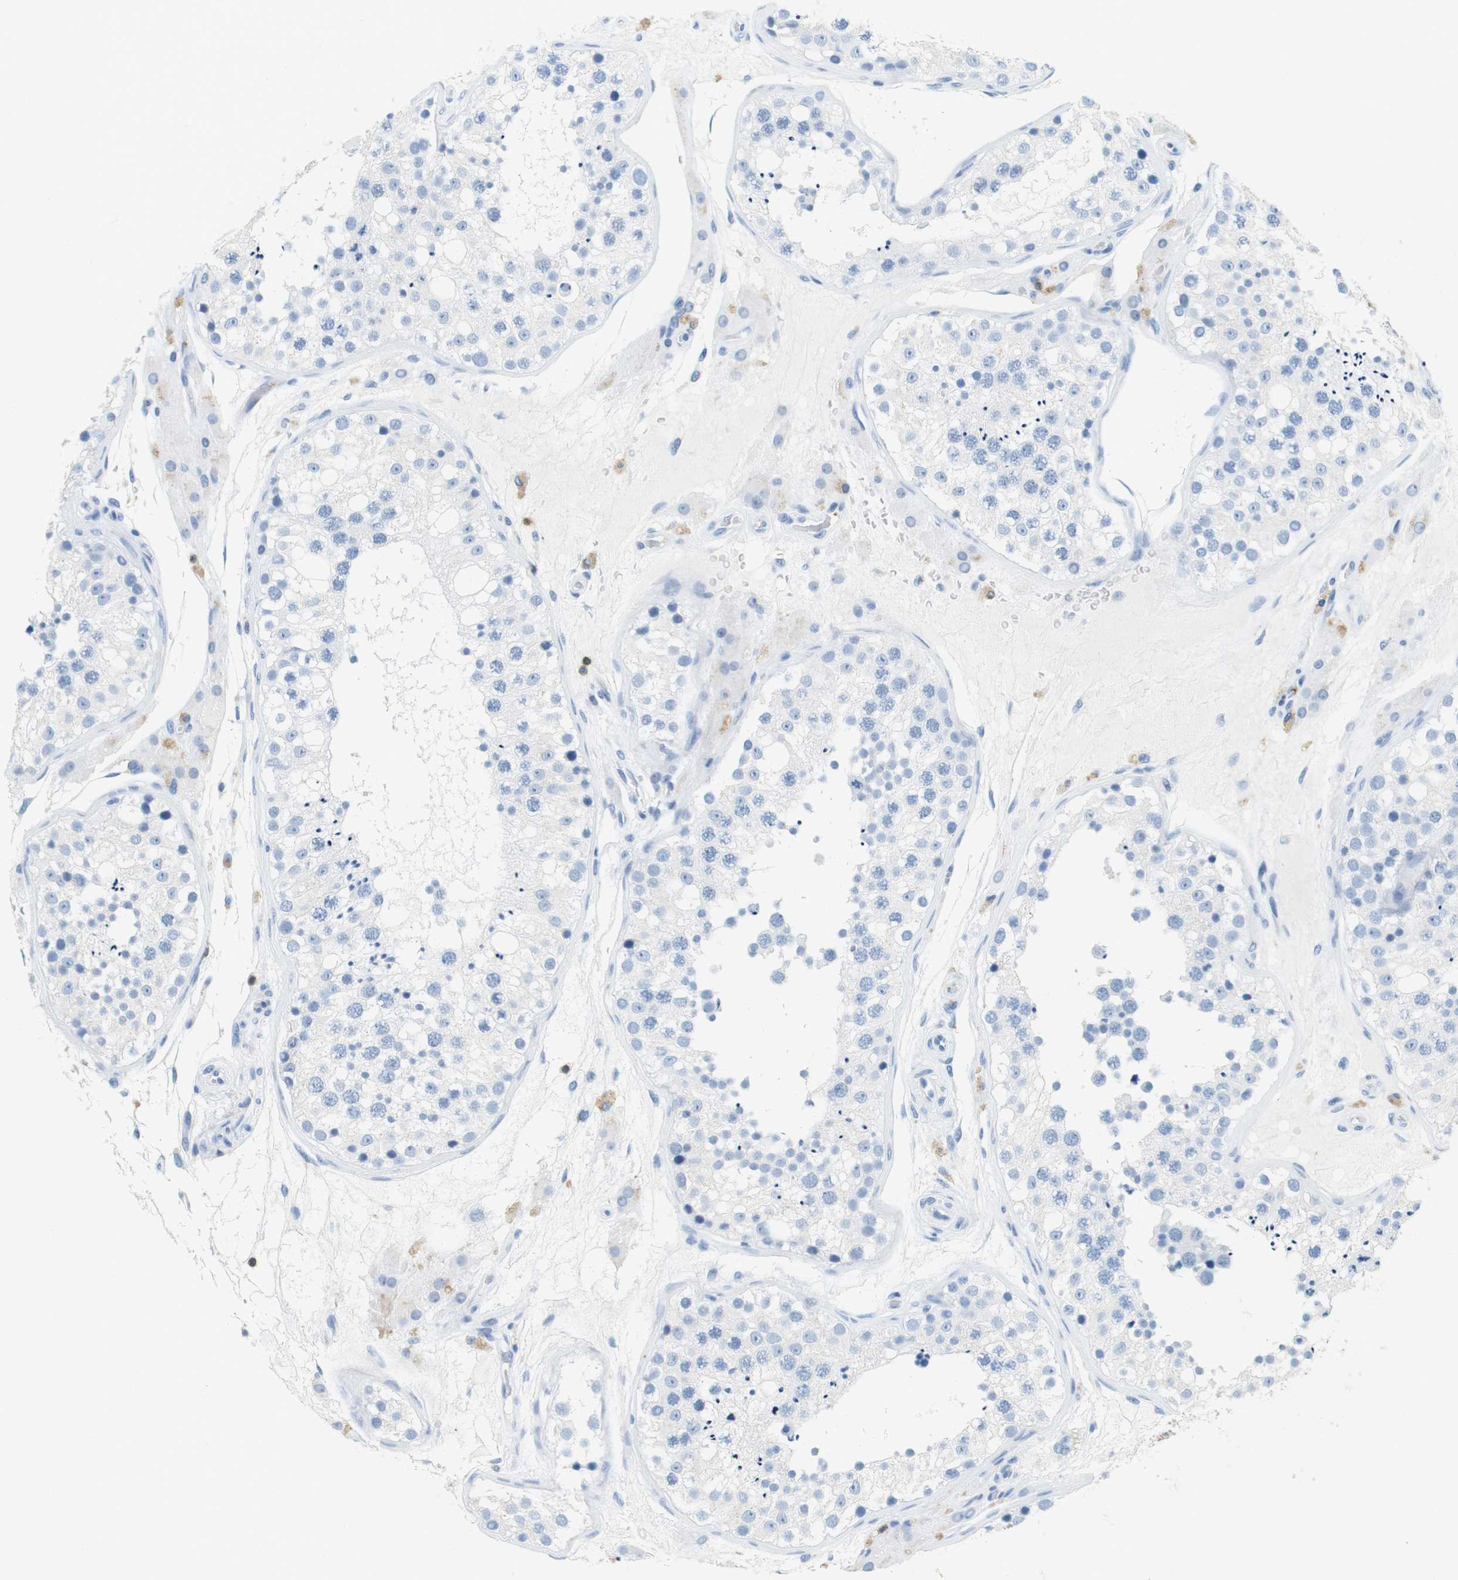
{"staining": {"intensity": "negative", "quantity": "none", "location": "none"}, "tissue": "testis", "cell_type": "Cells in seminiferous ducts", "image_type": "normal", "snomed": [{"axis": "morphology", "description": "Normal tissue, NOS"}, {"axis": "topography", "description": "Testis"}], "caption": "IHC histopathology image of unremarkable testis: testis stained with DAB shows no significant protein expression in cells in seminiferous ducts. (Immunohistochemistry (ihc), brightfield microscopy, high magnification).", "gene": "LAT", "patient": {"sex": "male", "age": 26}}